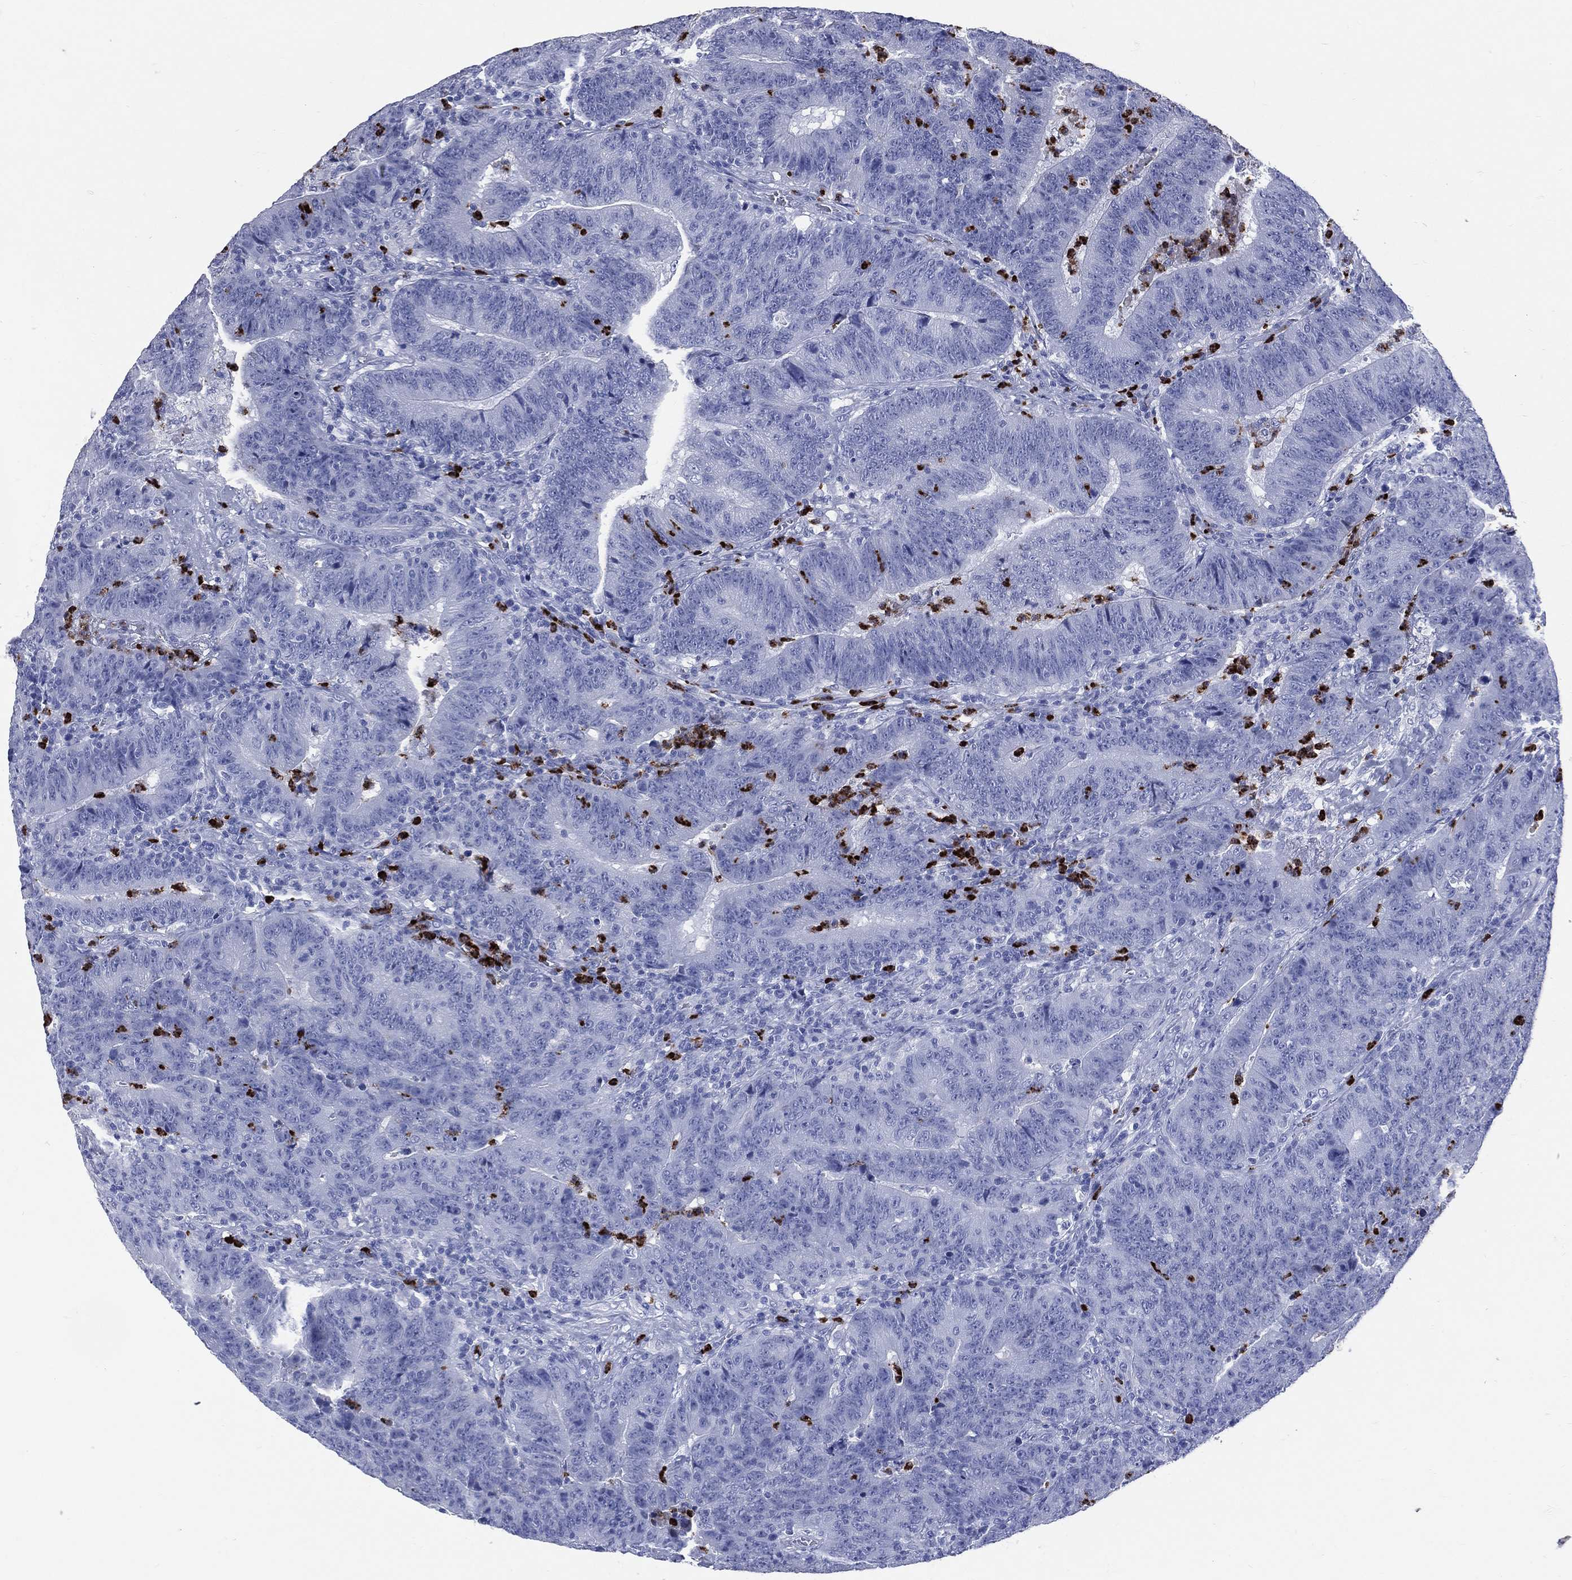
{"staining": {"intensity": "negative", "quantity": "none", "location": "none"}, "tissue": "colorectal cancer", "cell_type": "Tumor cells", "image_type": "cancer", "snomed": [{"axis": "morphology", "description": "Adenocarcinoma, NOS"}, {"axis": "topography", "description": "Colon"}], "caption": "Colorectal cancer stained for a protein using IHC demonstrates no expression tumor cells.", "gene": "PGLYRP1", "patient": {"sex": "female", "age": 75}}